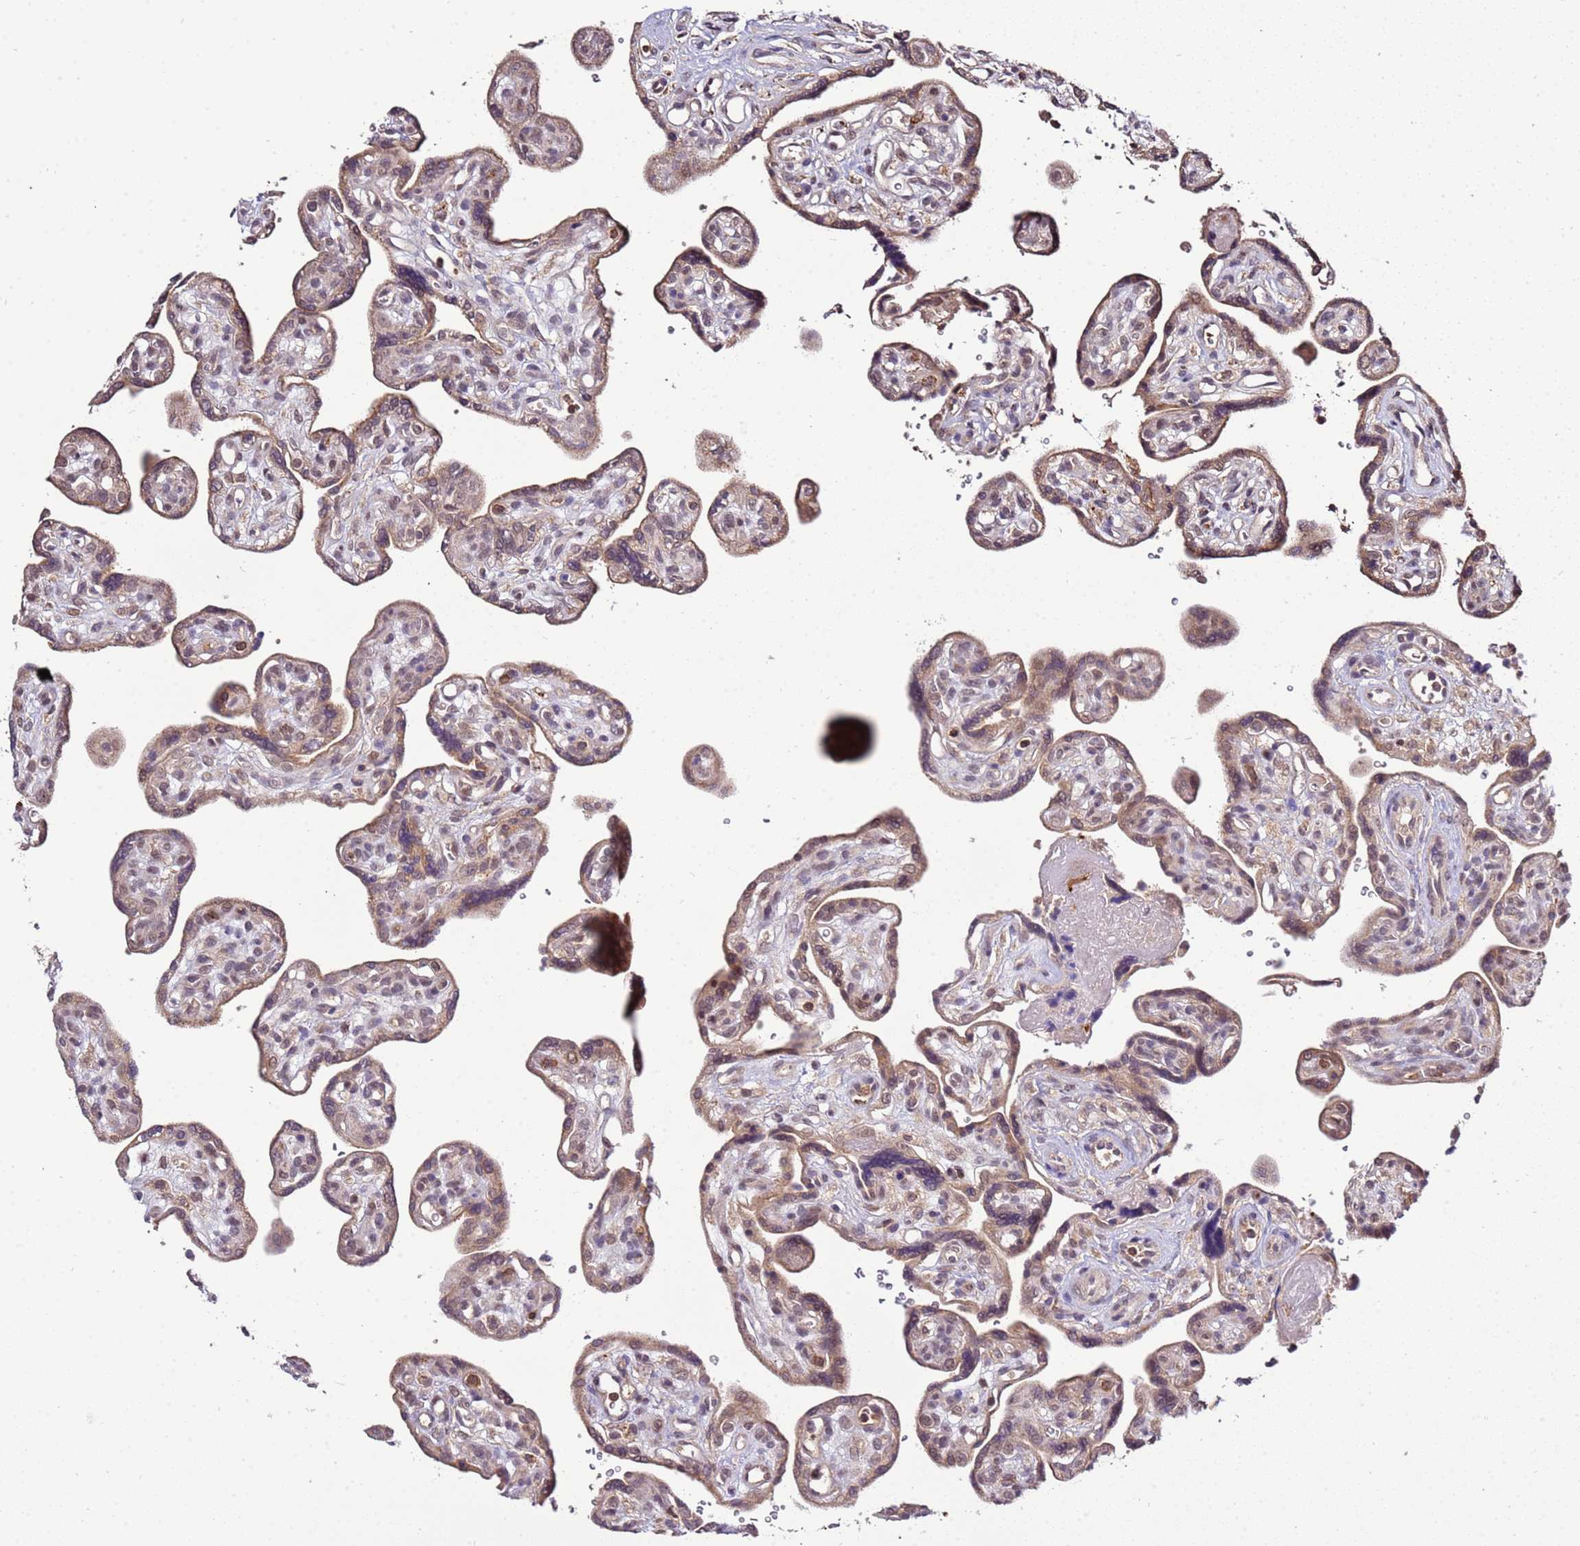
{"staining": {"intensity": "weak", "quantity": ">75%", "location": "cytoplasmic/membranous,nuclear"}, "tissue": "placenta", "cell_type": "Trophoblastic cells", "image_type": "normal", "snomed": [{"axis": "morphology", "description": "Normal tissue, NOS"}, {"axis": "topography", "description": "Placenta"}], "caption": "Placenta stained with DAB IHC demonstrates low levels of weak cytoplasmic/membranous,nuclear expression in about >75% of trophoblastic cells. (DAB IHC with brightfield microscopy, high magnification).", "gene": "ZNF624", "patient": {"sex": "female", "age": 39}}